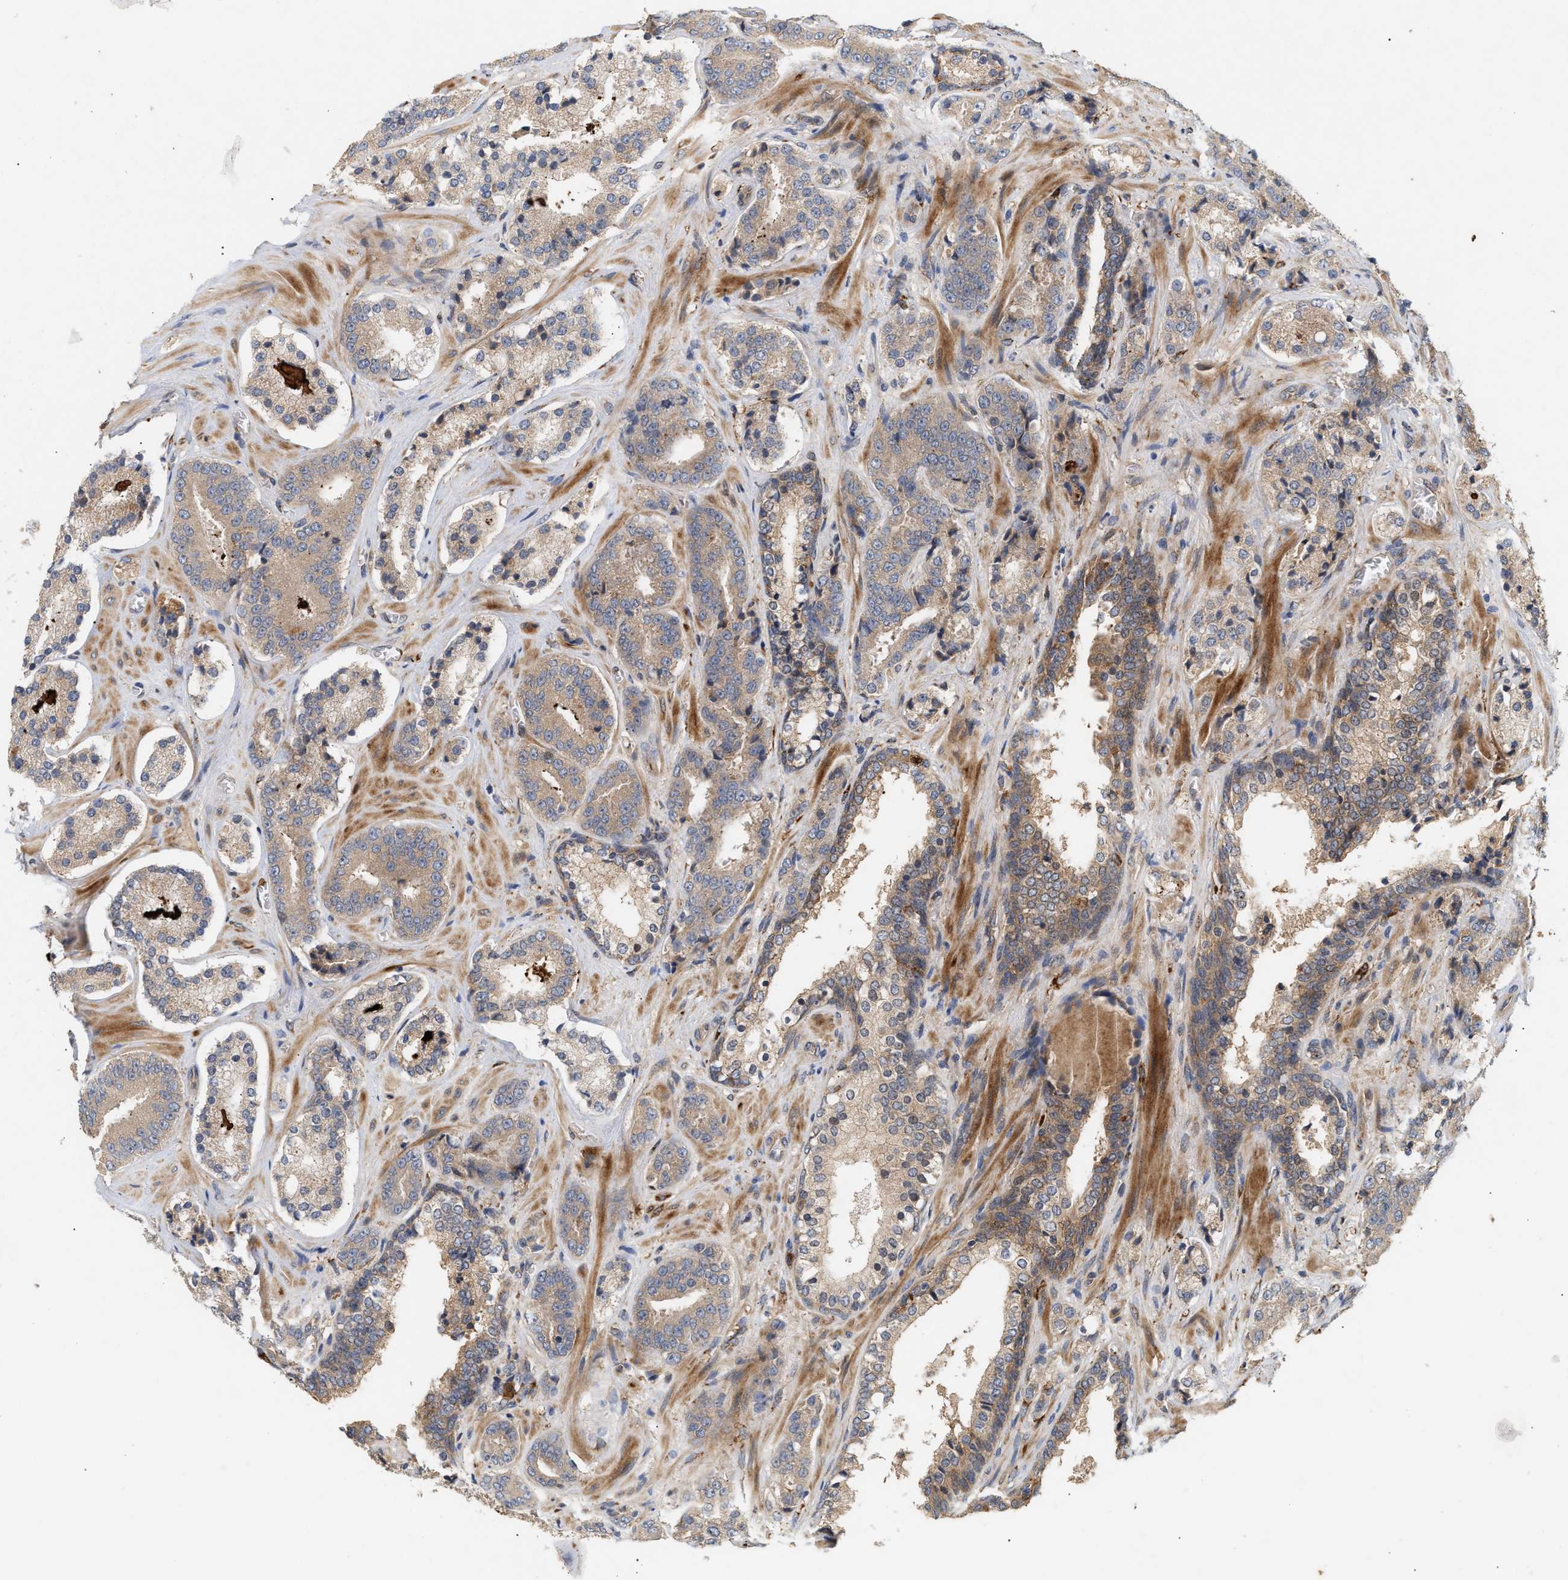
{"staining": {"intensity": "weak", "quantity": ">75%", "location": "cytoplasmic/membranous"}, "tissue": "prostate cancer", "cell_type": "Tumor cells", "image_type": "cancer", "snomed": [{"axis": "morphology", "description": "Adenocarcinoma, High grade"}, {"axis": "topography", "description": "Prostate"}], "caption": "This photomicrograph shows immunohistochemistry staining of adenocarcinoma (high-grade) (prostate), with low weak cytoplasmic/membranous positivity in about >75% of tumor cells.", "gene": "PLCD1", "patient": {"sex": "male", "age": 60}}